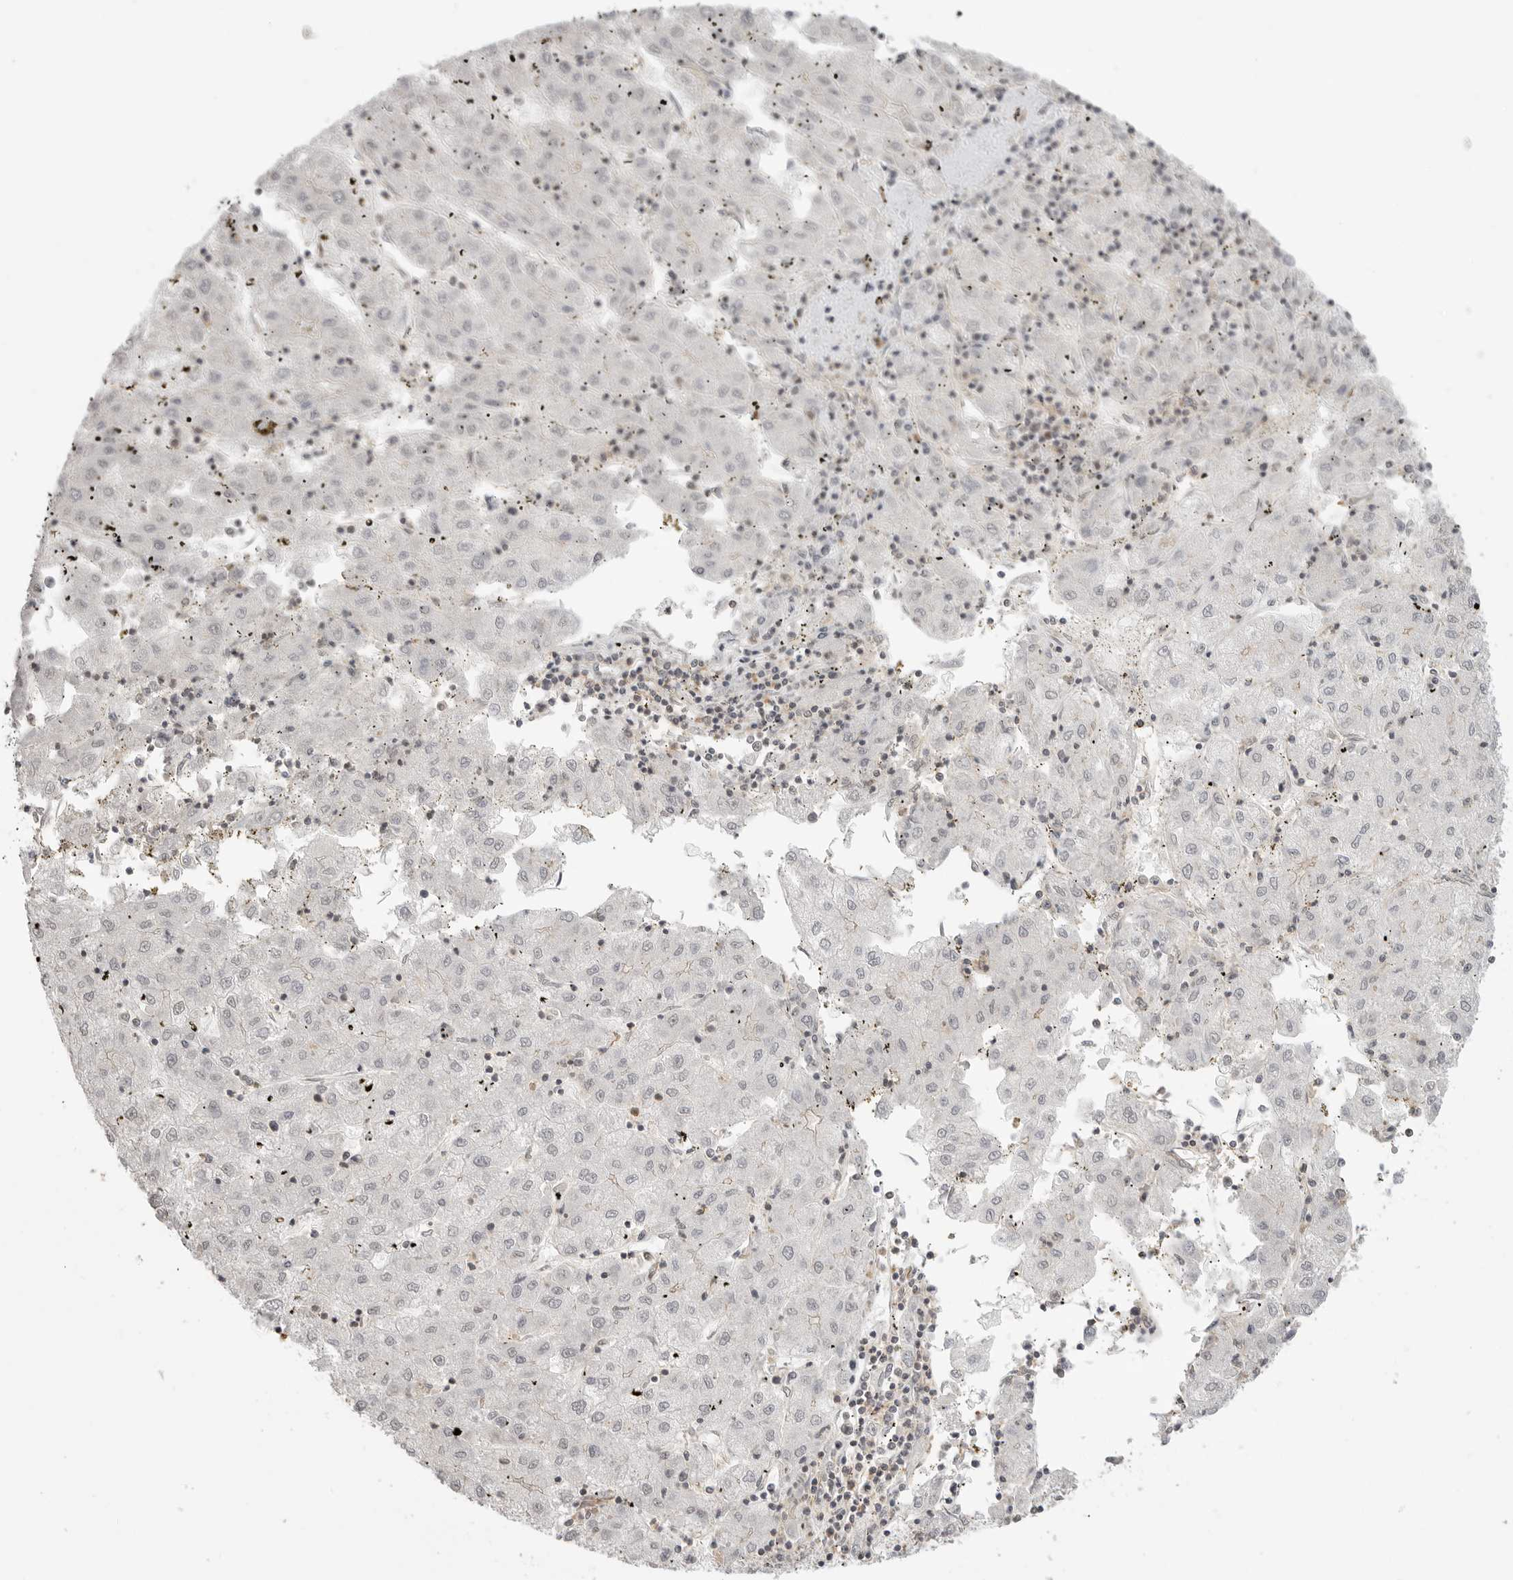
{"staining": {"intensity": "negative", "quantity": "none", "location": "none"}, "tissue": "liver cancer", "cell_type": "Tumor cells", "image_type": "cancer", "snomed": [{"axis": "morphology", "description": "Carcinoma, Hepatocellular, NOS"}, {"axis": "topography", "description": "Liver"}], "caption": "The immunohistochemistry image has no significant expression in tumor cells of liver hepatocellular carcinoma tissue.", "gene": "GPC2", "patient": {"sex": "male", "age": 72}}